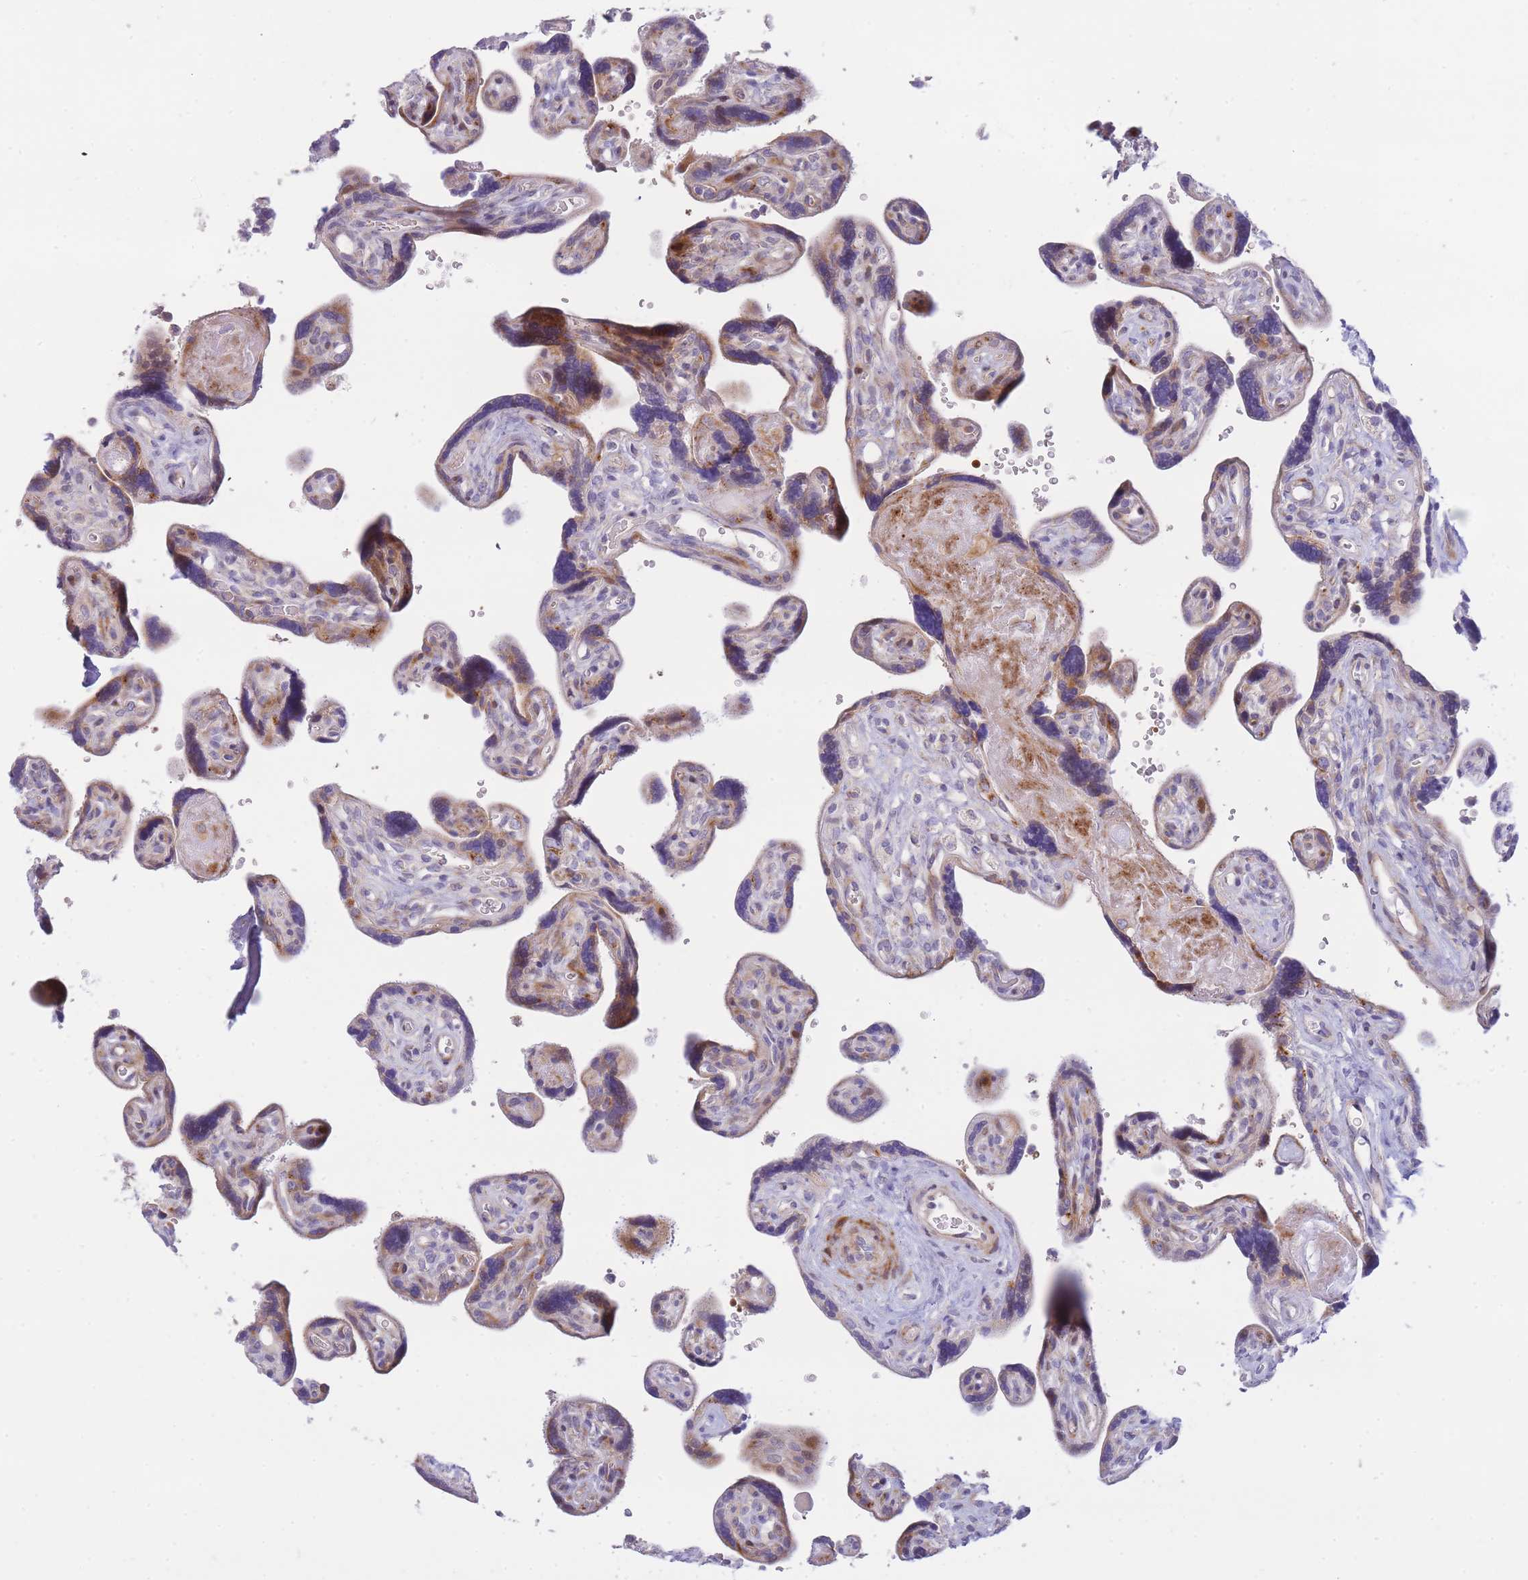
{"staining": {"intensity": "moderate", "quantity": ">75%", "location": "cytoplasmic/membranous"}, "tissue": "placenta", "cell_type": "Decidual cells", "image_type": "normal", "snomed": [{"axis": "morphology", "description": "Normal tissue, NOS"}, {"axis": "topography", "description": "Placenta"}], "caption": "Immunohistochemical staining of normal placenta demonstrates moderate cytoplasmic/membranous protein expression in about >75% of decidual cells.", "gene": "ATP5MC2", "patient": {"sex": "female", "age": 39}}